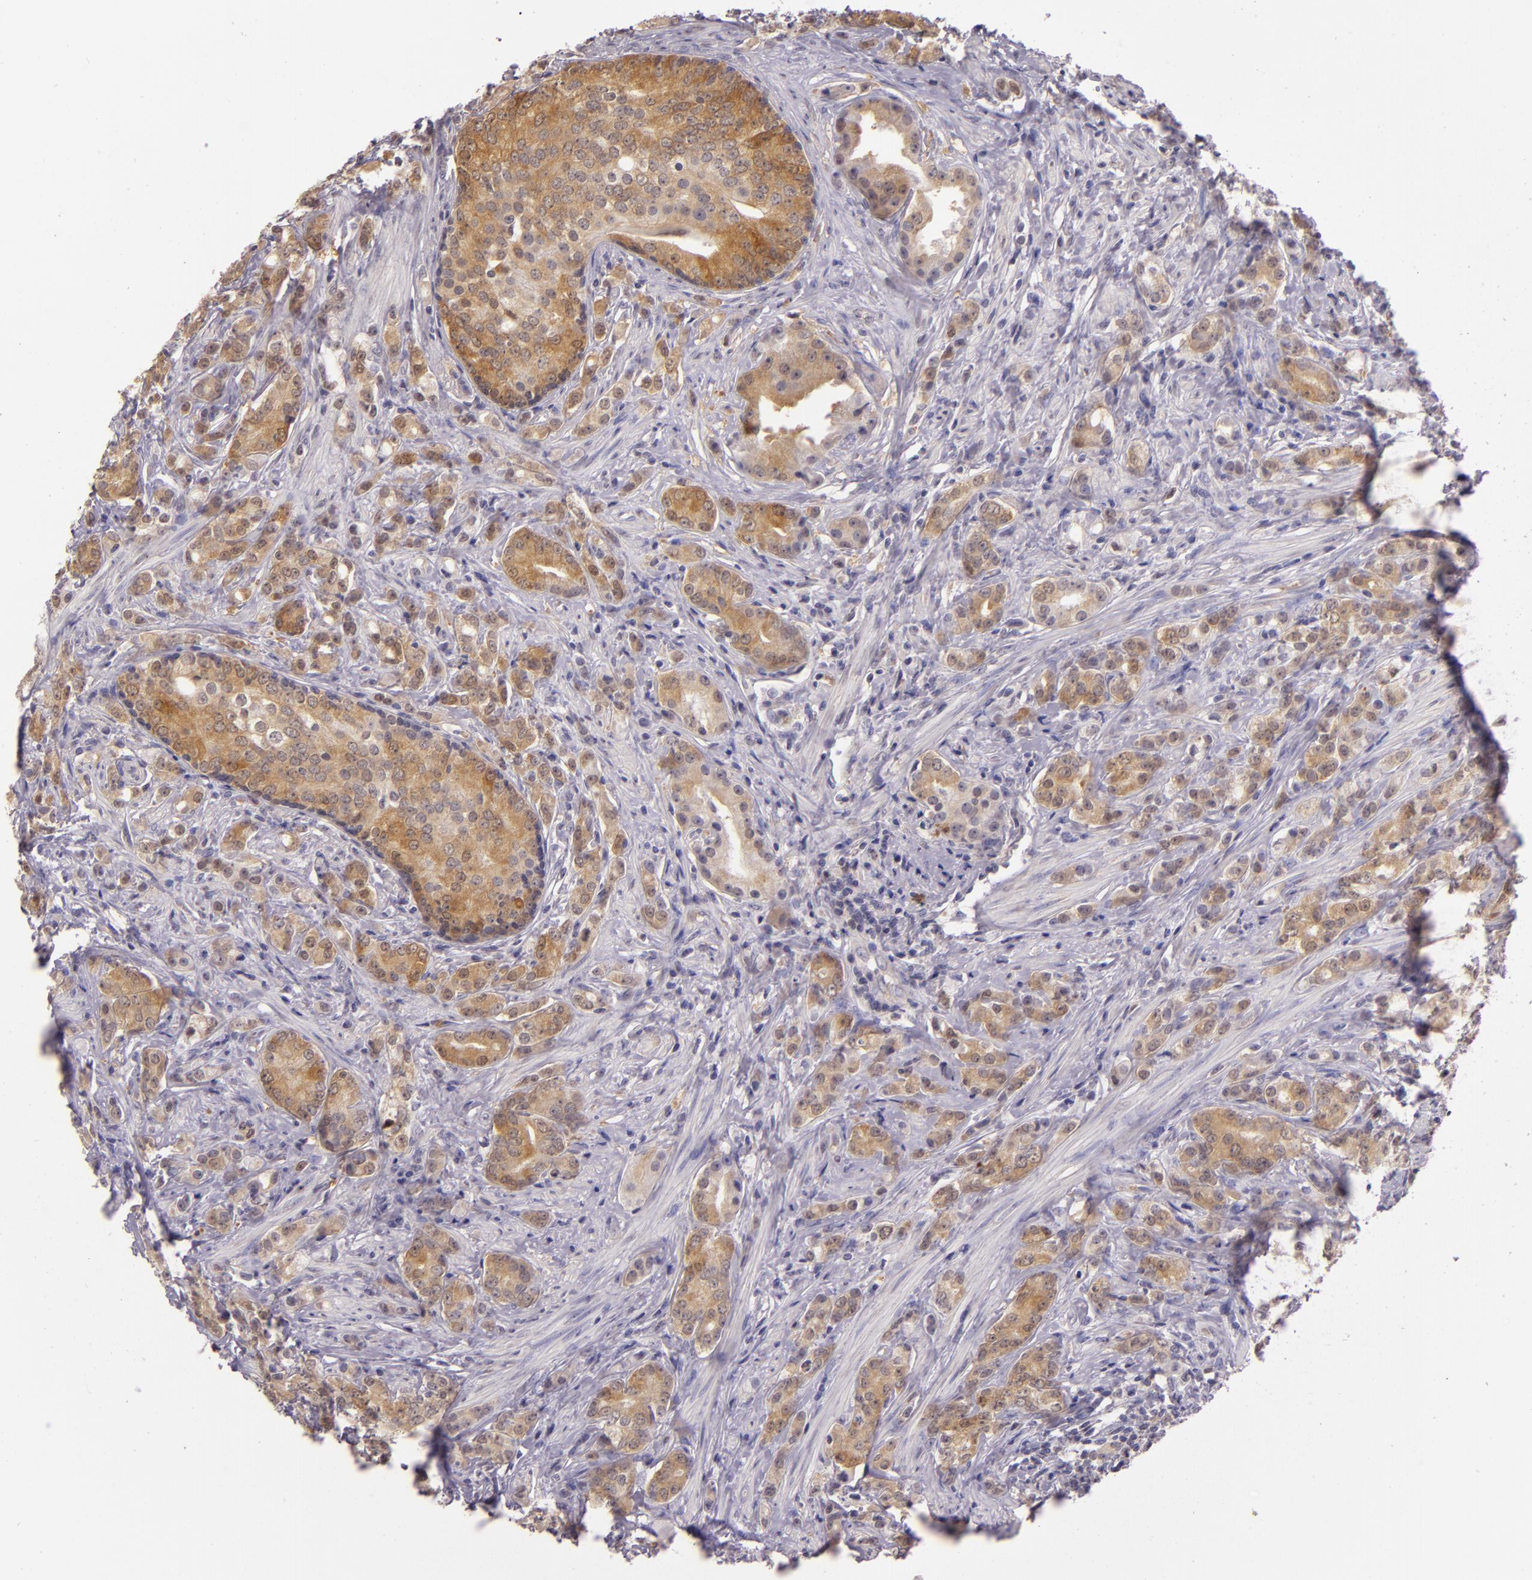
{"staining": {"intensity": "moderate", "quantity": ">75%", "location": "cytoplasmic/membranous"}, "tissue": "prostate cancer", "cell_type": "Tumor cells", "image_type": "cancer", "snomed": [{"axis": "morphology", "description": "Adenocarcinoma, Medium grade"}, {"axis": "topography", "description": "Prostate"}], "caption": "Protein analysis of prostate adenocarcinoma (medium-grade) tissue displays moderate cytoplasmic/membranous expression in approximately >75% of tumor cells.", "gene": "HSPA8", "patient": {"sex": "male", "age": 59}}